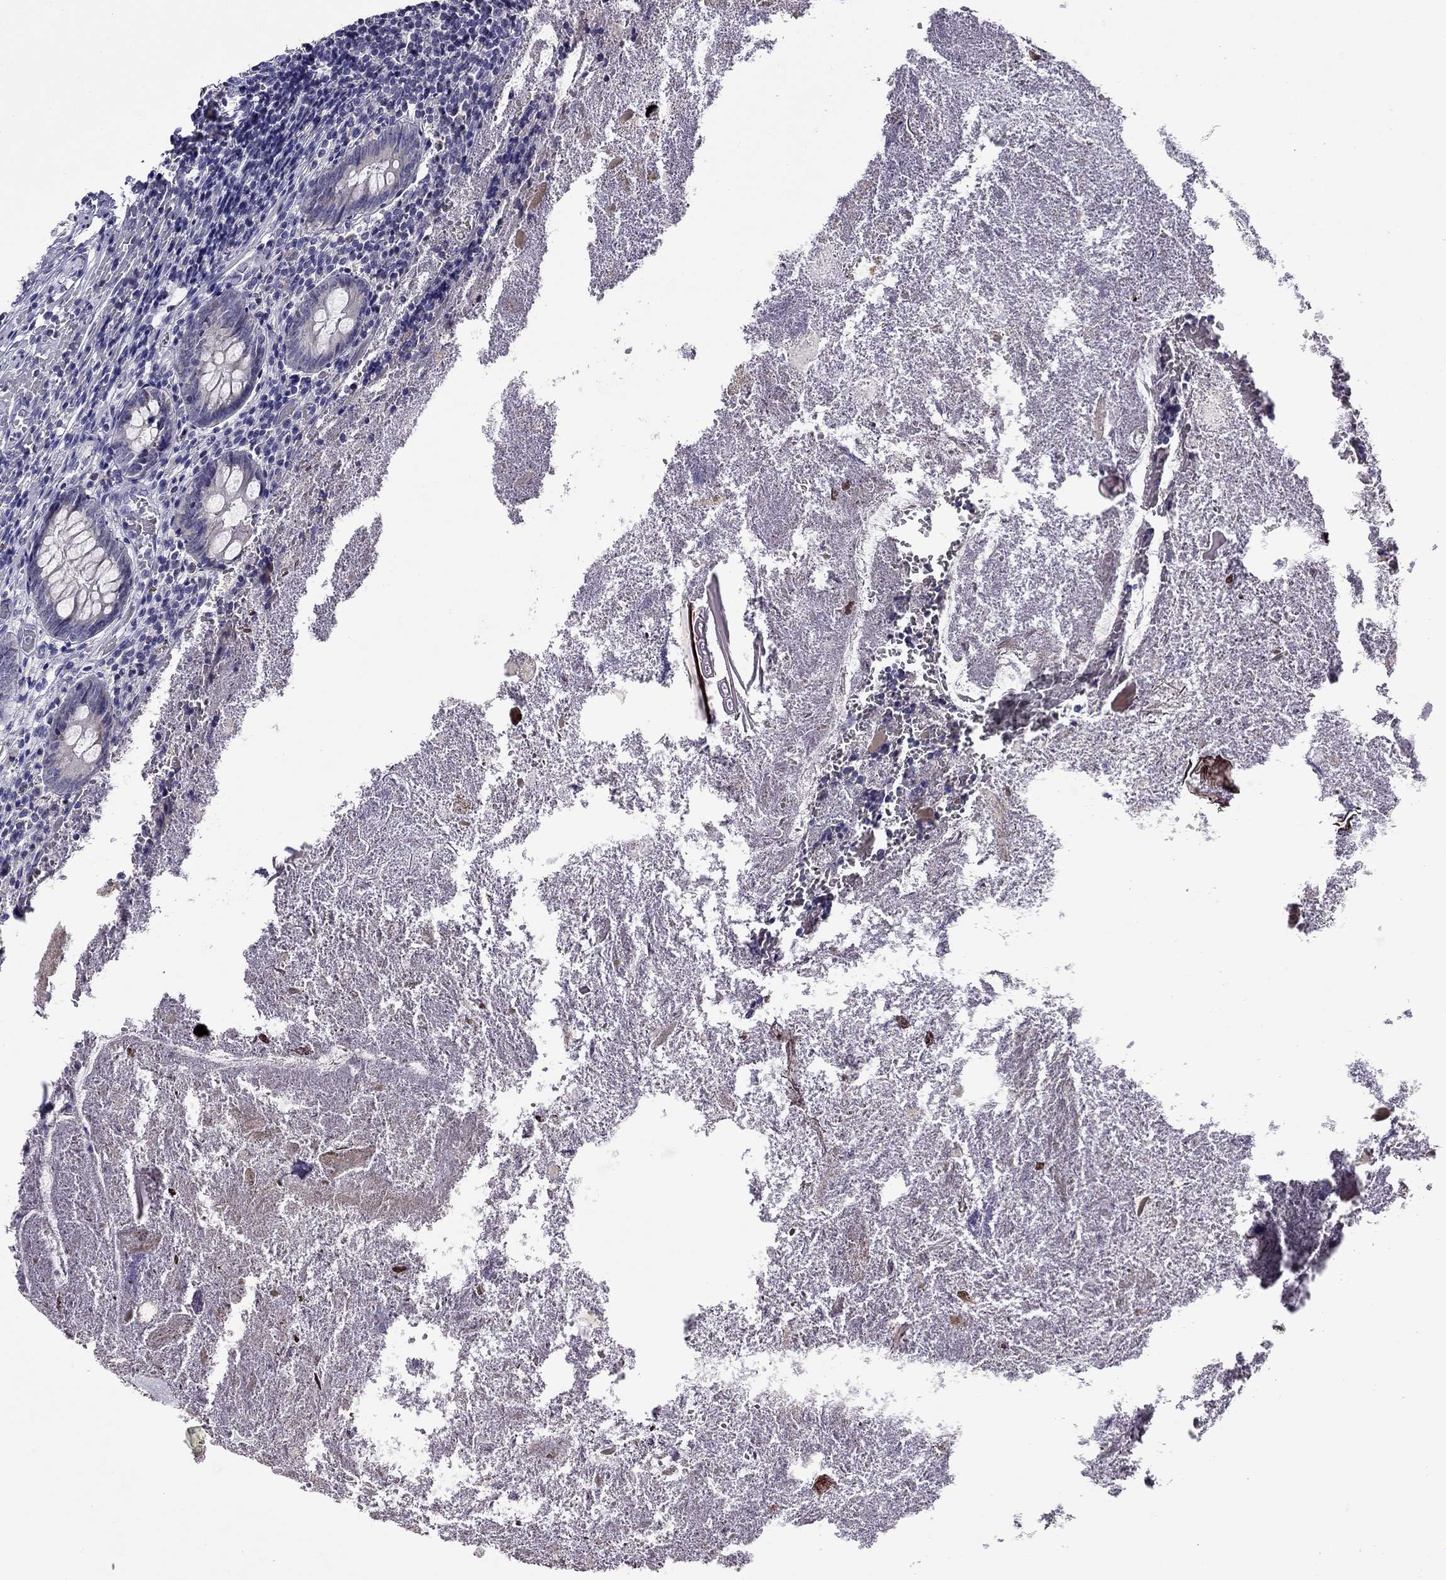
{"staining": {"intensity": "weak", "quantity": "<25%", "location": "nuclear"}, "tissue": "appendix", "cell_type": "Glandular cells", "image_type": "normal", "snomed": [{"axis": "morphology", "description": "Normal tissue, NOS"}, {"axis": "topography", "description": "Appendix"}], "caption": "Protein analysis of unremarkable appendix demonstrates no significant expression in glandular cells. (DAB immunohistochemistry (IHC) visualized using brightfield microscopy, high magnification).", "gene": "HES5", "patient": {"sex": "female", "age": 23}}